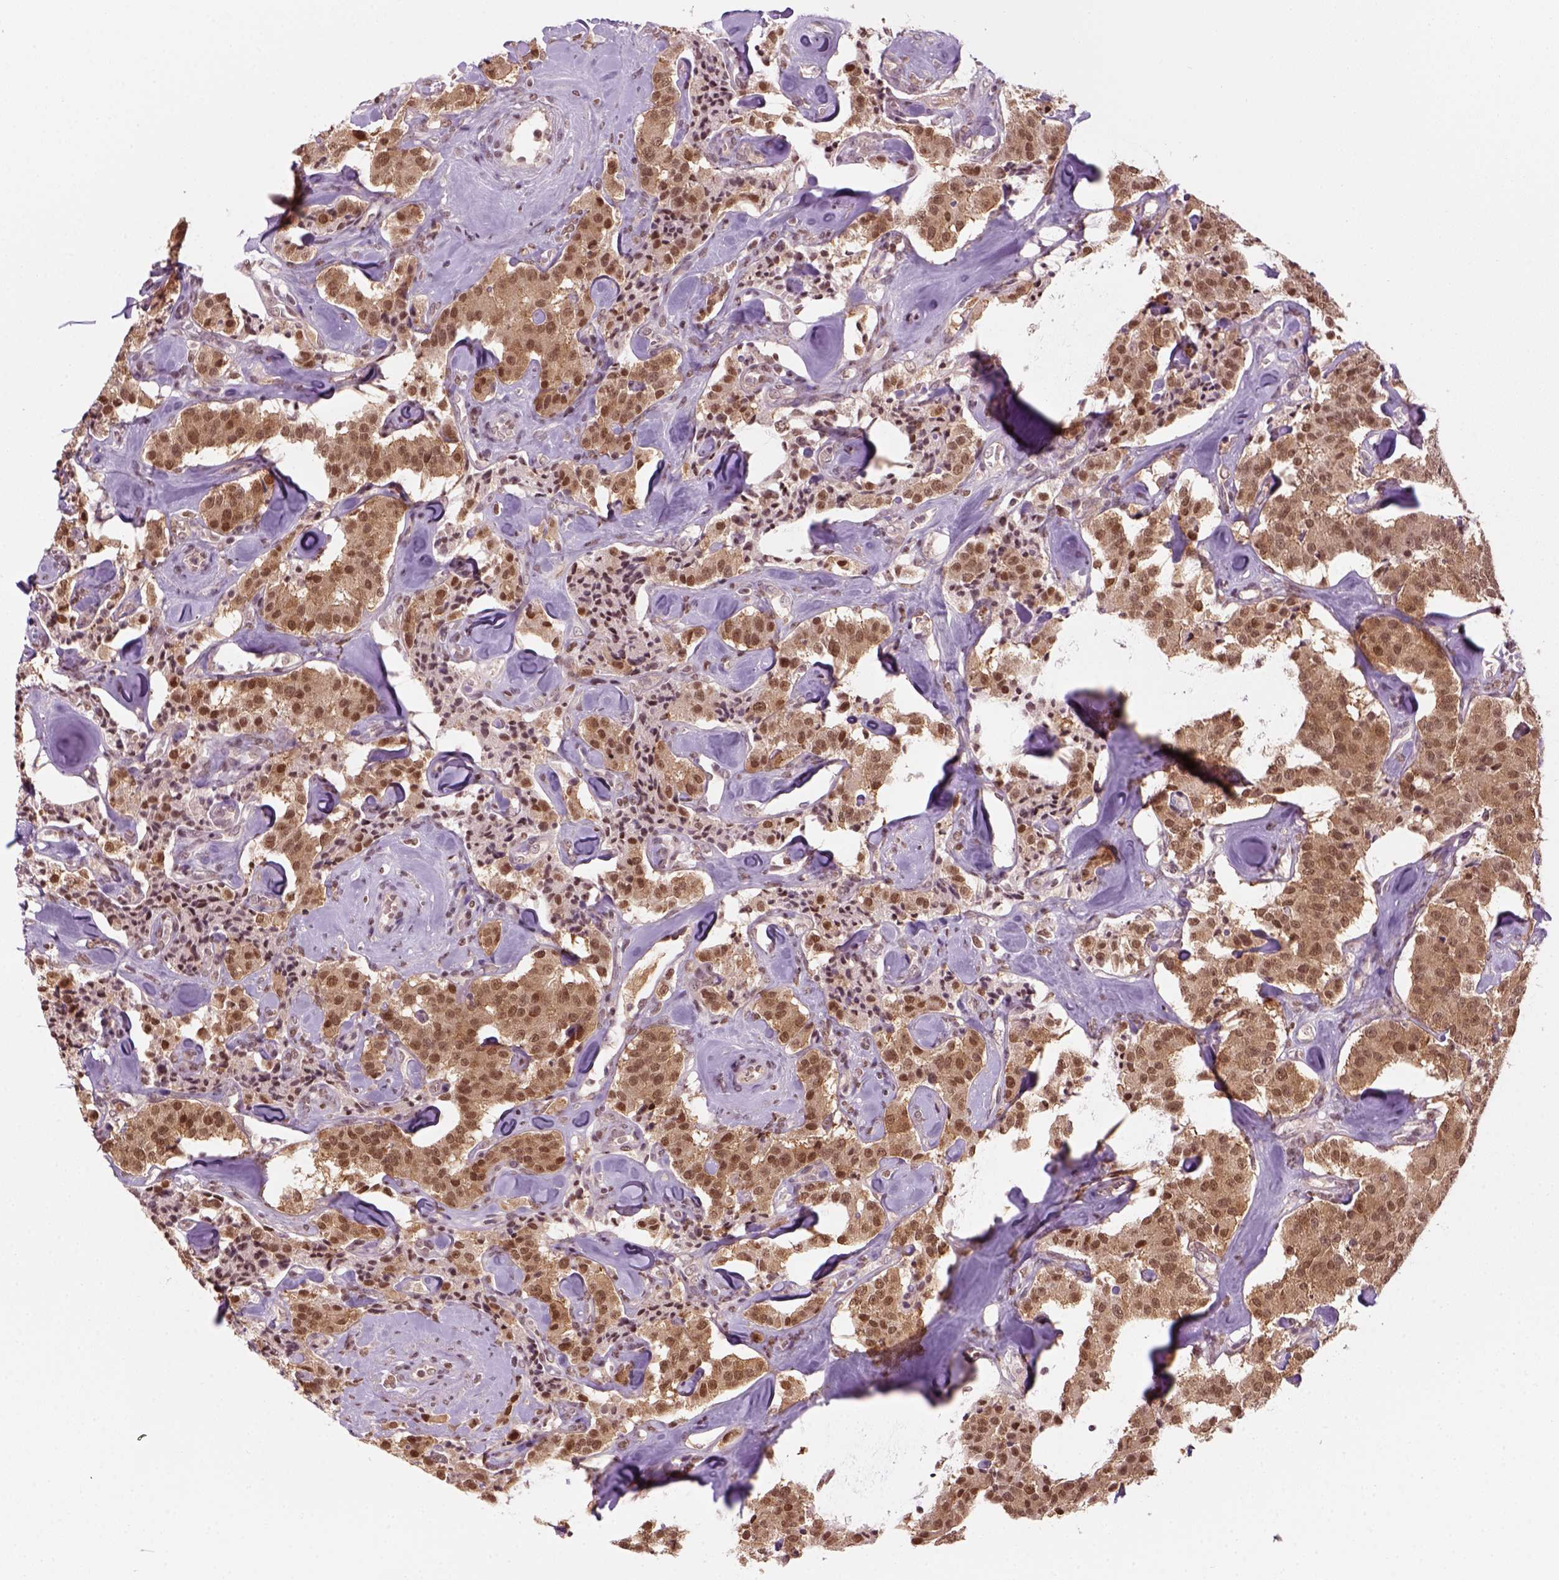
{"staining": {"intensity": "moderate", "quantity": ">75%", "location": "cytoplasmic/membranous,nuclear"}, "tissue": "carcinoid", "cell_type": "Tumor cells", "image_type": "cancer", "snomed": [{"axis": "morphology", "description": "Carcinoid, malignant, NOS"}, {"axis": "topography", "description": "Pancreas"}], "caption": "Protein expression analysis of carcinoid displays moderate cytoplasmic/membranous and nuclear positivity in about >75% of tumor cells.", "gene": "GOT1", "patient": {"sex": "male", "age": 41}}